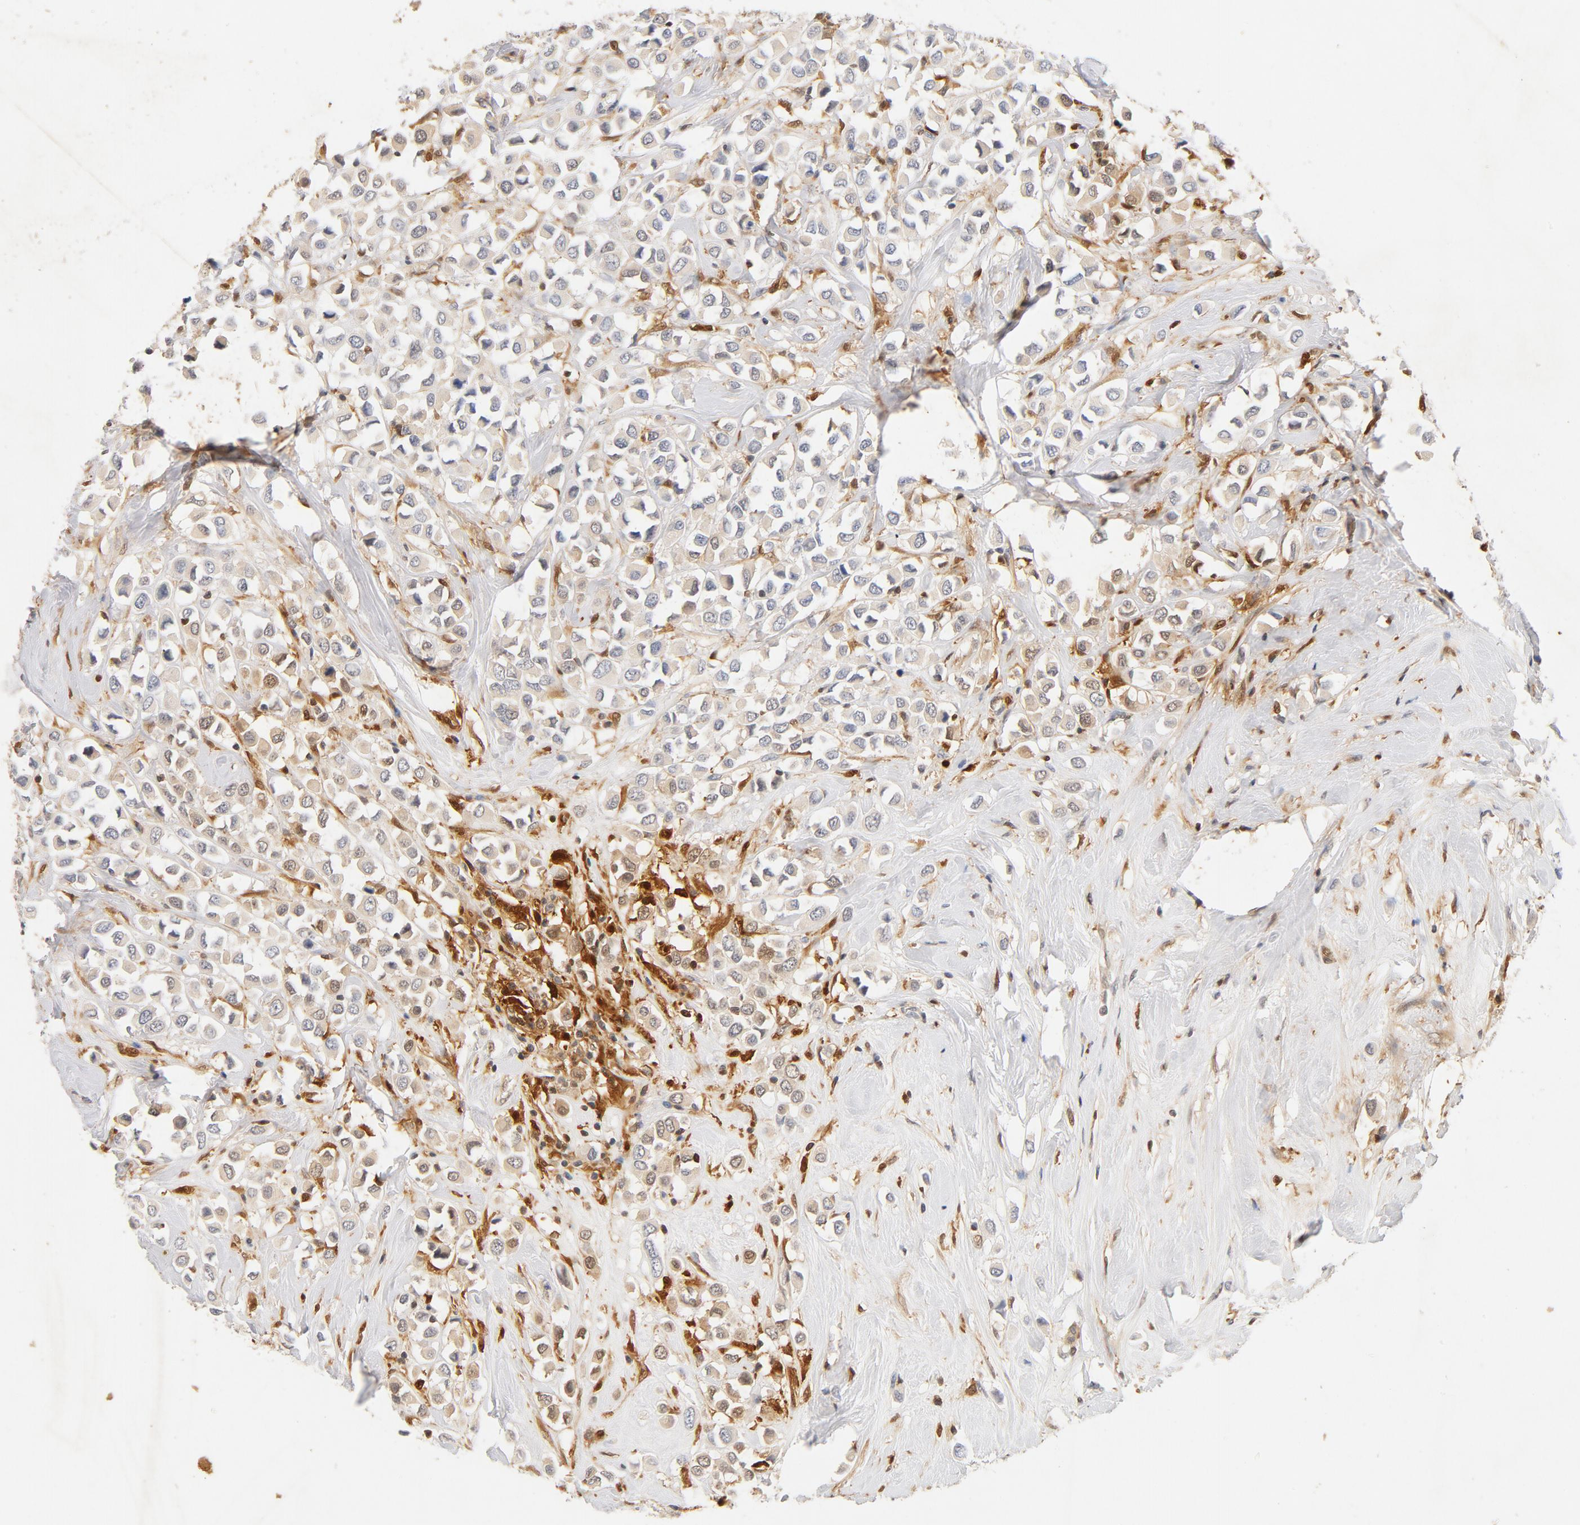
{"staining": {"intensity": "weak", "quantity": "<25%", "location": "cytoplasmic/membranous"}, "tissue": "breast cancer", "cell_type": "Tumor cells", "image_type": "cancer", "snomed": [{"axis": "morphology", "description": "Duct carcinoma"}, {"axis": "topography", "description": "Breast"}], "caption": "The image demonstrates no significant expression in tumor cells of breast cancer.", "gene": "STAT1", "patient": {"sex": "female", "age": 61}}